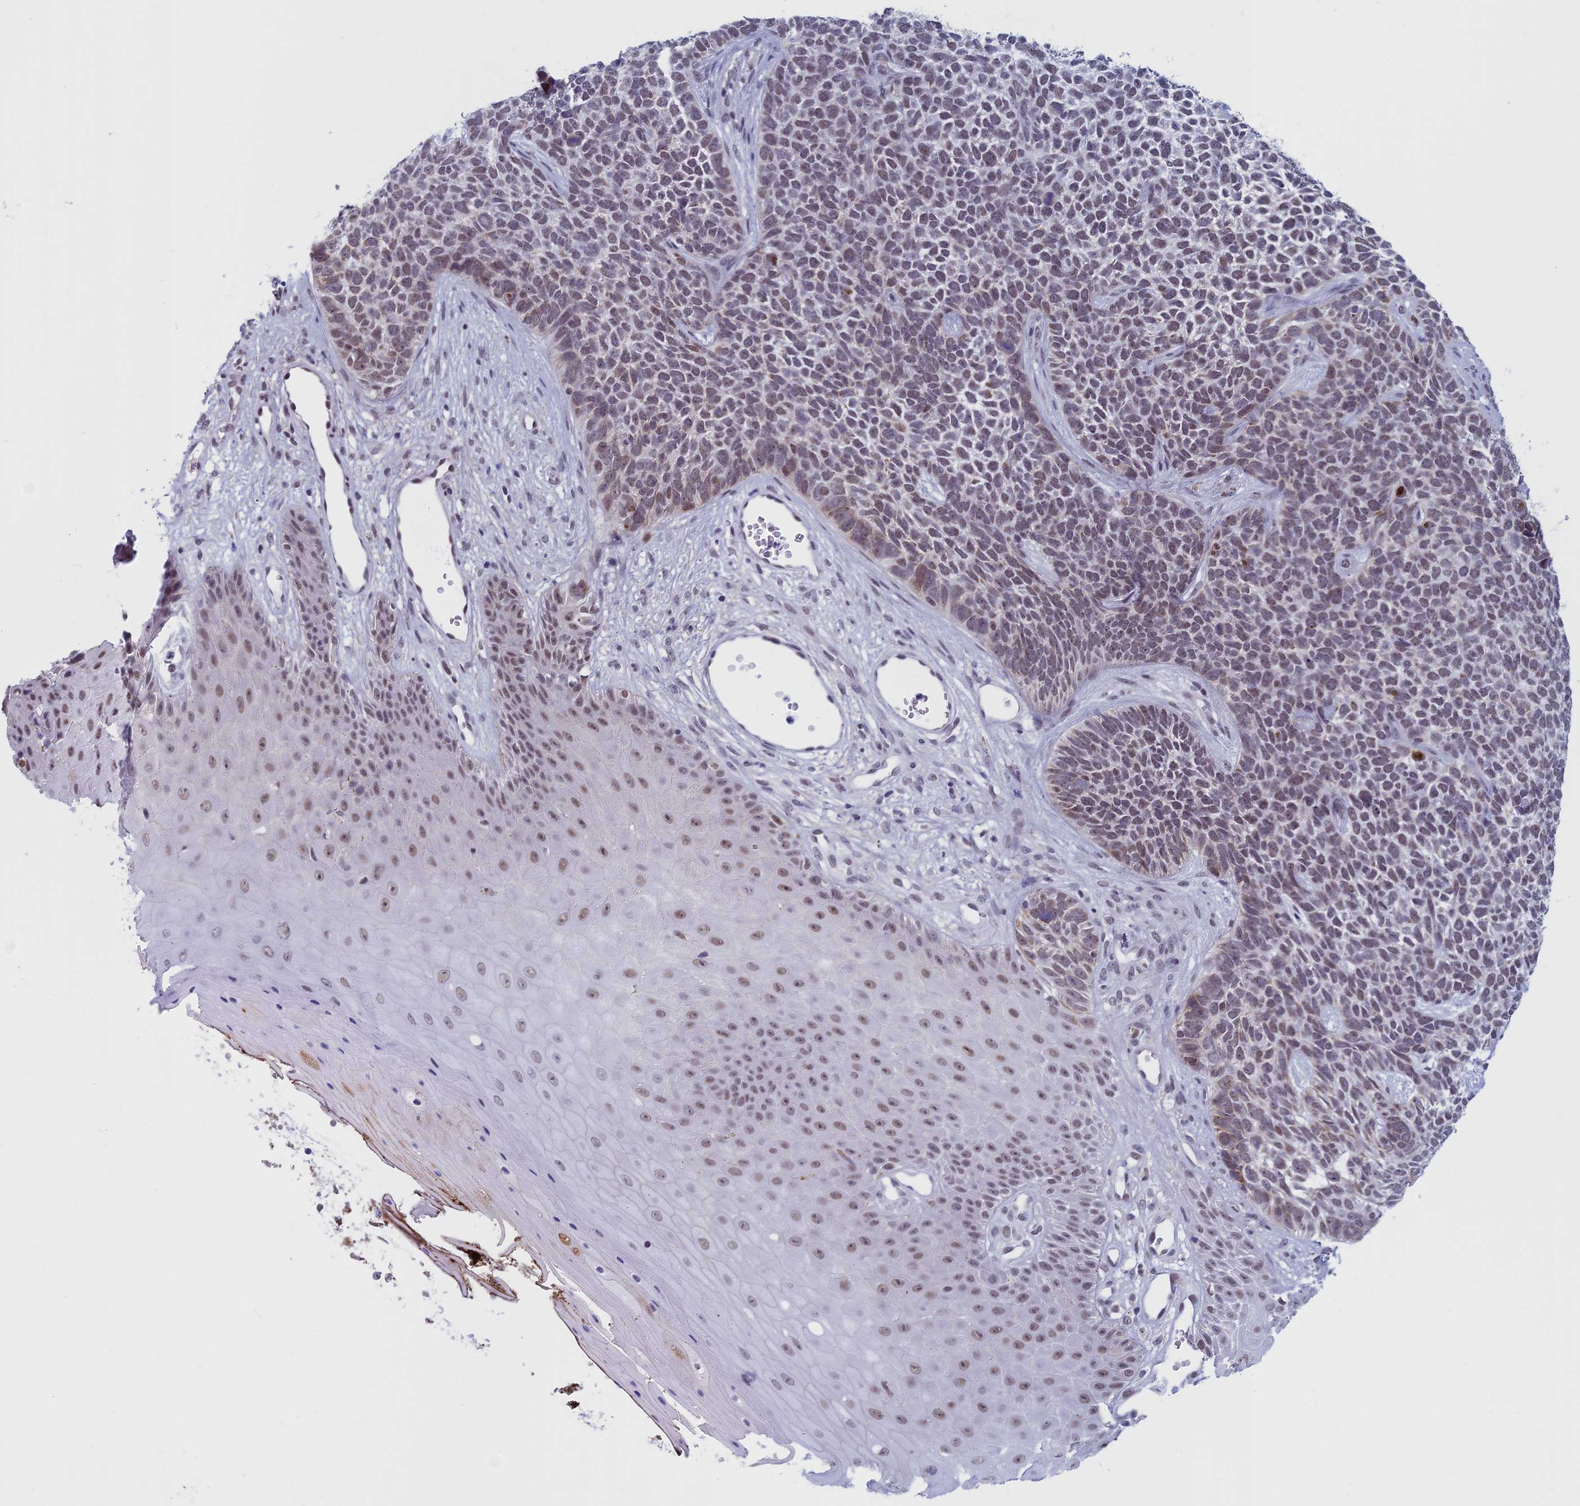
{"staining": {"intensity": "moderate", "quantity": "25%-75%", "location": "nuclear"}, "tissue": "skin cancer", "cell_type": "Tumor cells", "image_type": "cancer", "snomed": [{"axis": "morphology", "description": "Basal cell carcinoma"}, {"axis": "topography", "description": "Skin"}], "caption": "Protein expression analysis of basal cell carcinoma (skin) exhibits moderate nuclear expression in approximately 25%-75% of tumor cells.", "gene": "ASH2L", "patient": {"sex": "female", "age": 84}}